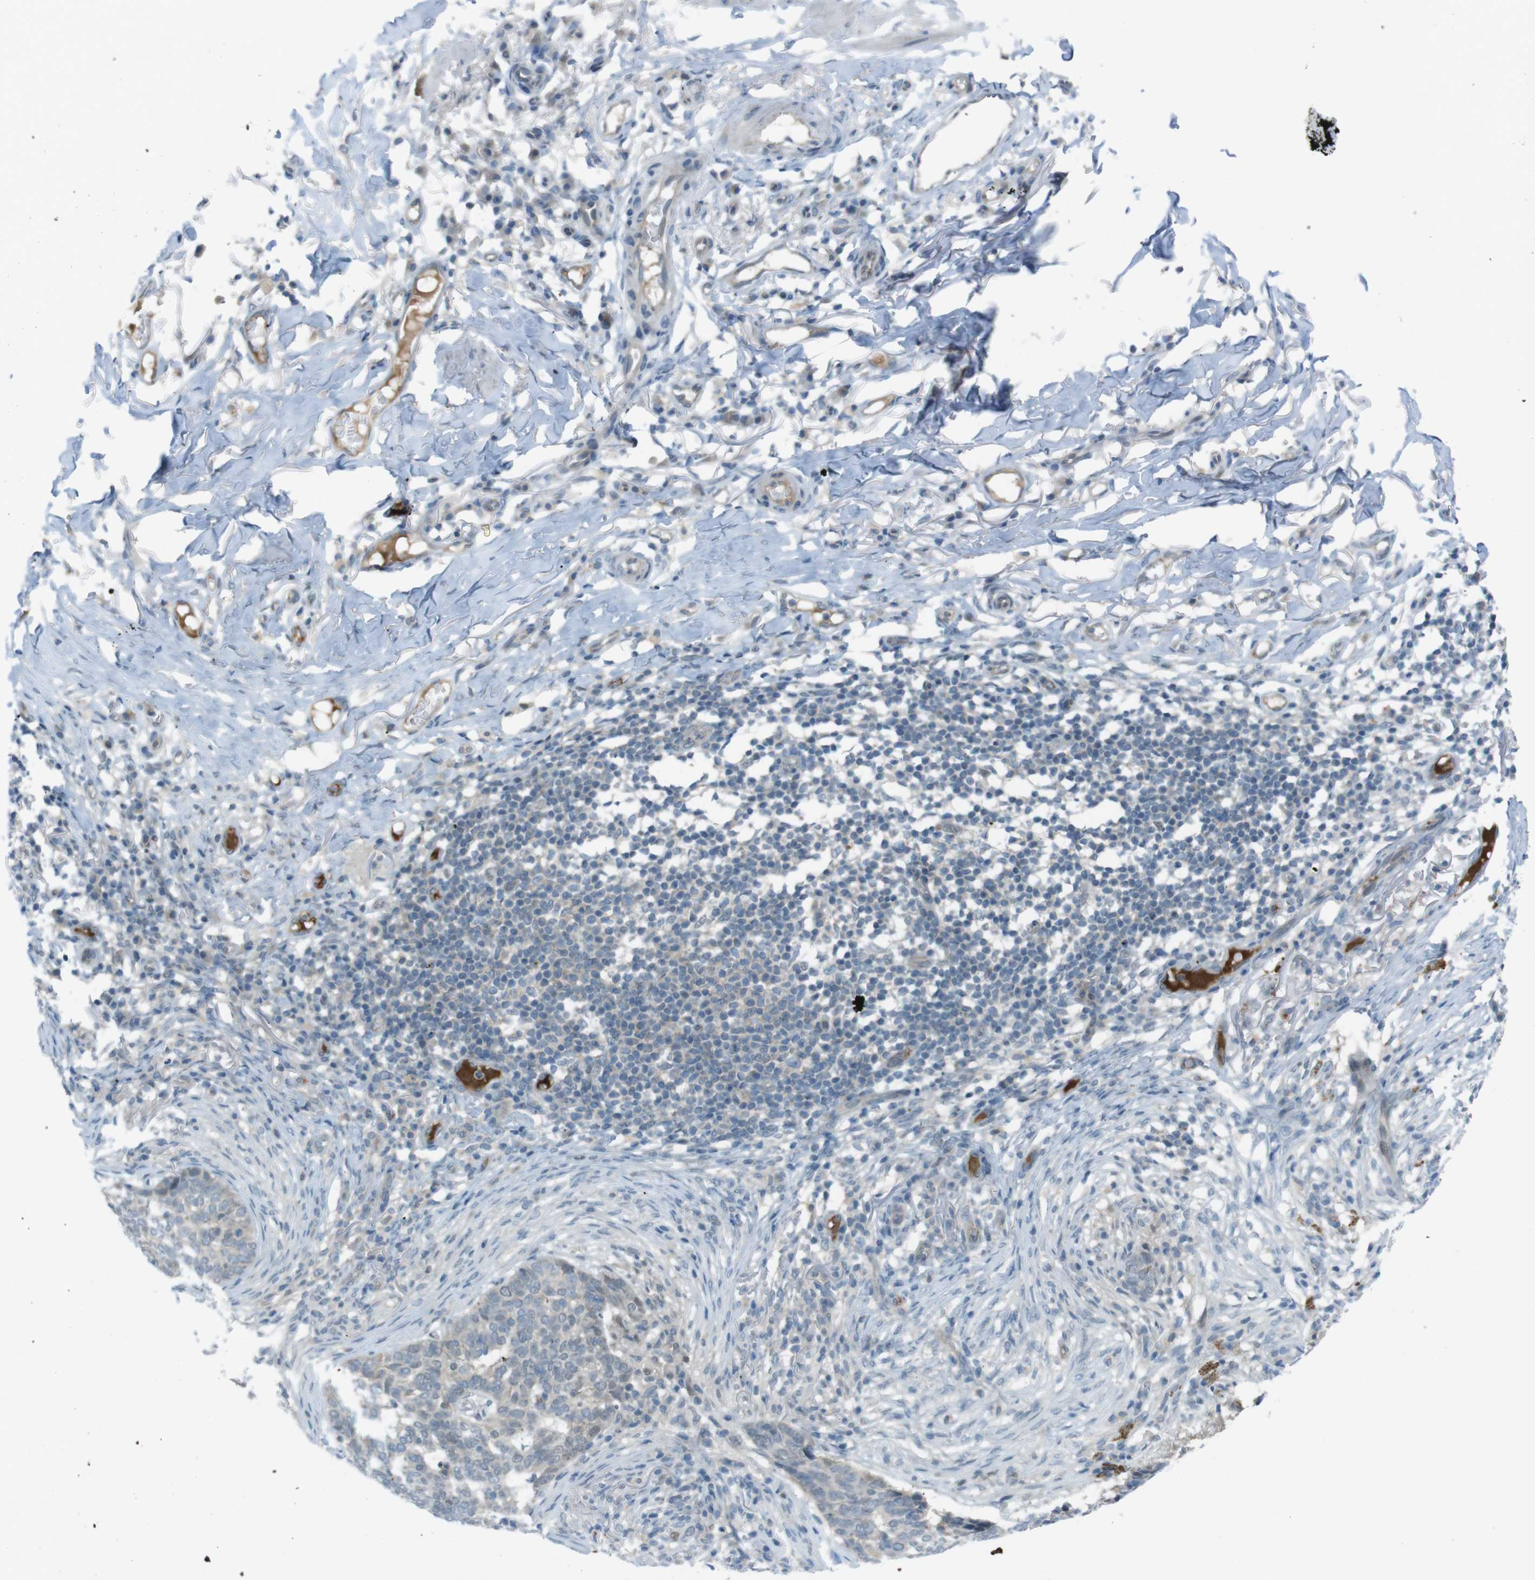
{"staining": {"intensity": "negative", "quantity": "none", "location": "none"}, "tissue": "skin cancer", "cell_type": "Tumor cells", "image_type": "cancer", "snomed": [{"axis": "morphology", "description": "Basal cell carcinoma"}, {"axis": "topography", "description": "Skin"}], "caption": "A histopathology image of human skin cancer is negative for staining in tumor cells.", "gene": "ZDHHC20", "patient": {"sex": "male", "age": 85}}